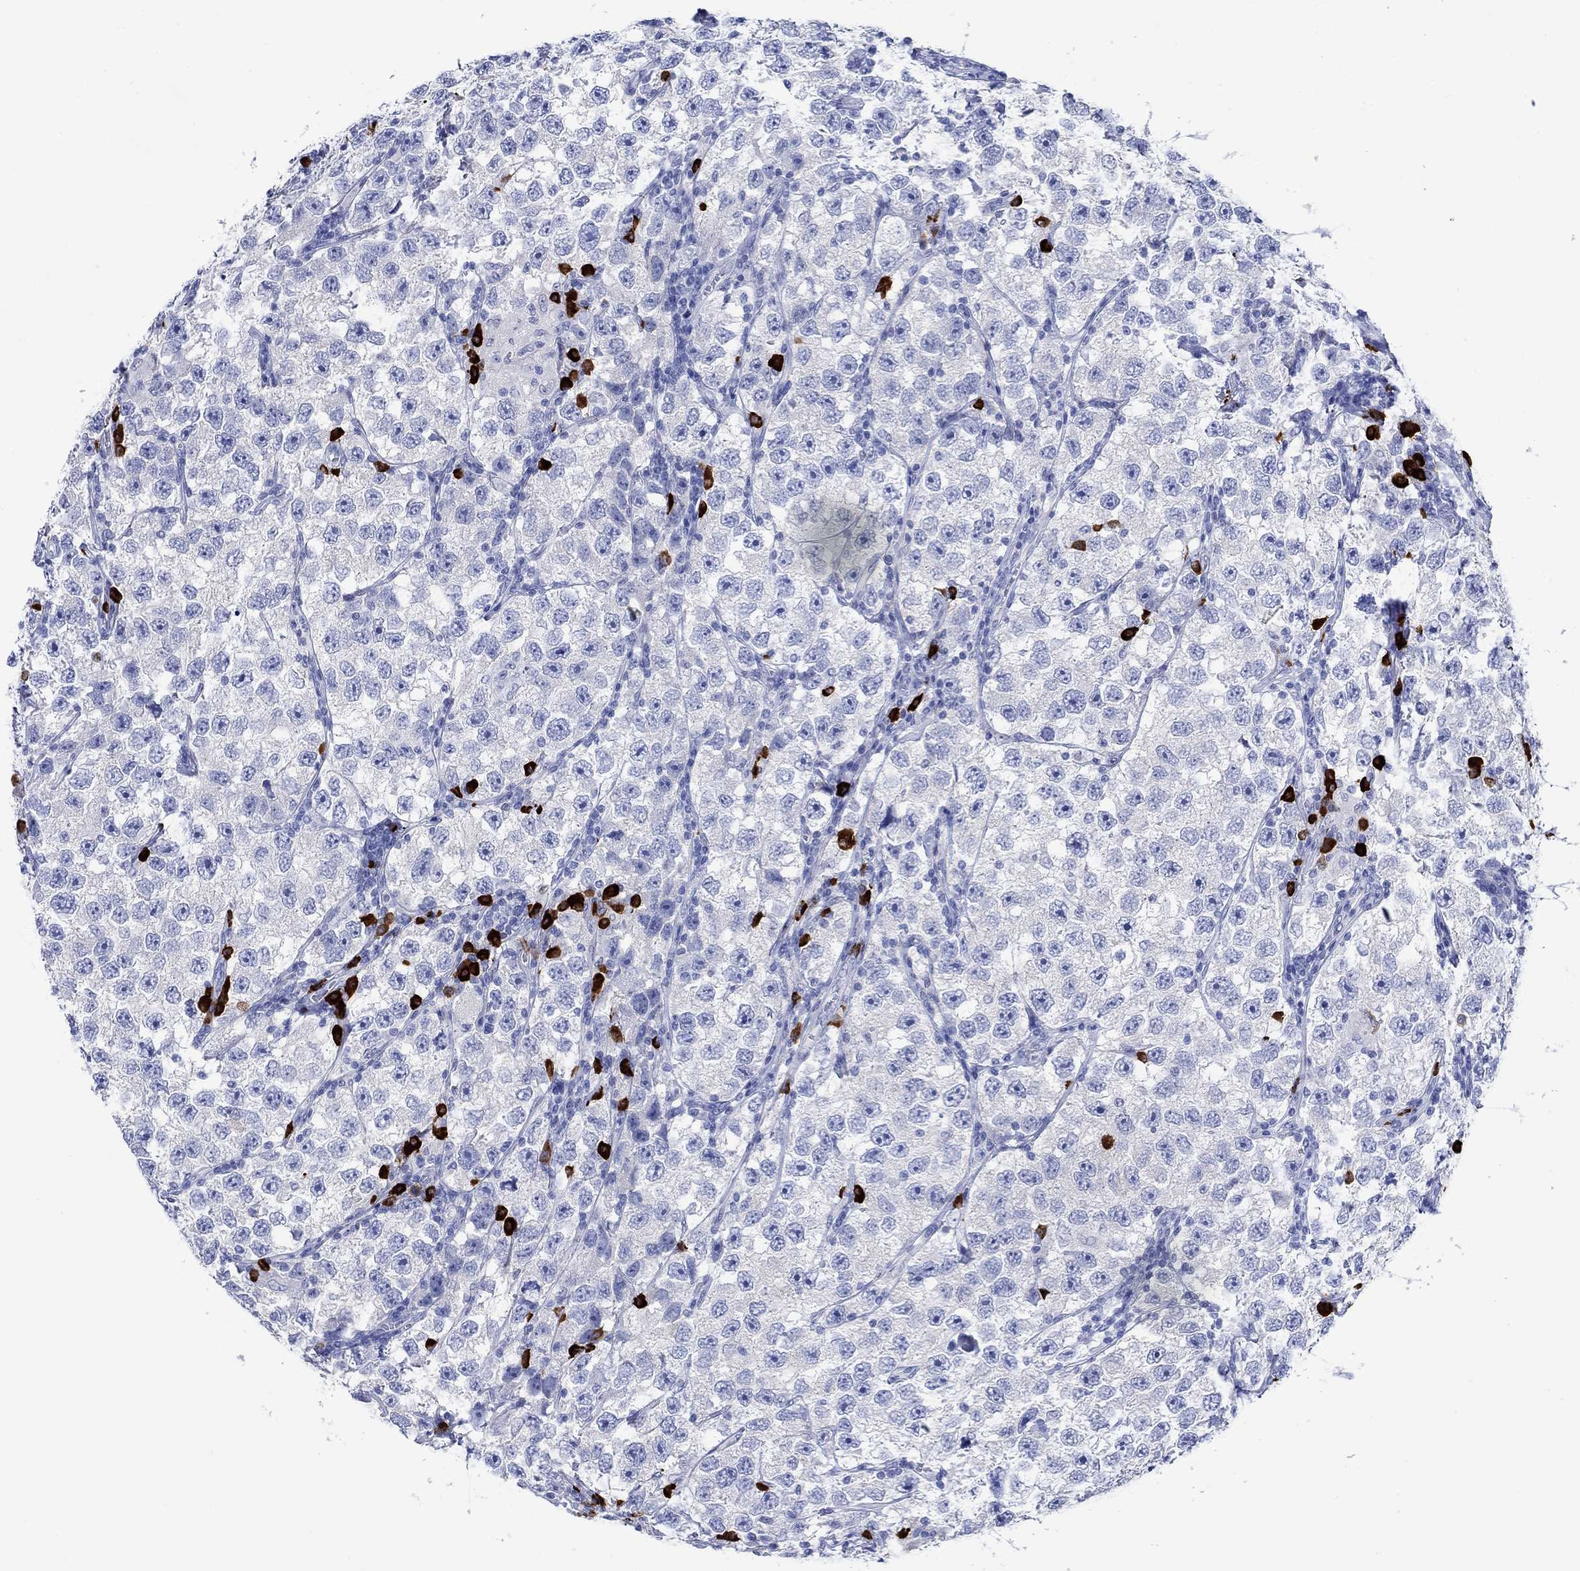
{"staining": {"intensity": "negative", "quantity": "none", "location": "none"}, "tissue": "testis cancer", "cell_type": "Tumor cells", "image_type": "cancer", "snomed": [{"axis": "morphology", "description": "Seminoma, NOS"}, {"axis": "topography", "description": "Testis"}], "caption": "Tumor cells show no significant positivity in testis seminoma.", "gene": "P2RY6", "patient": {"sex": "male", "age": 26}}